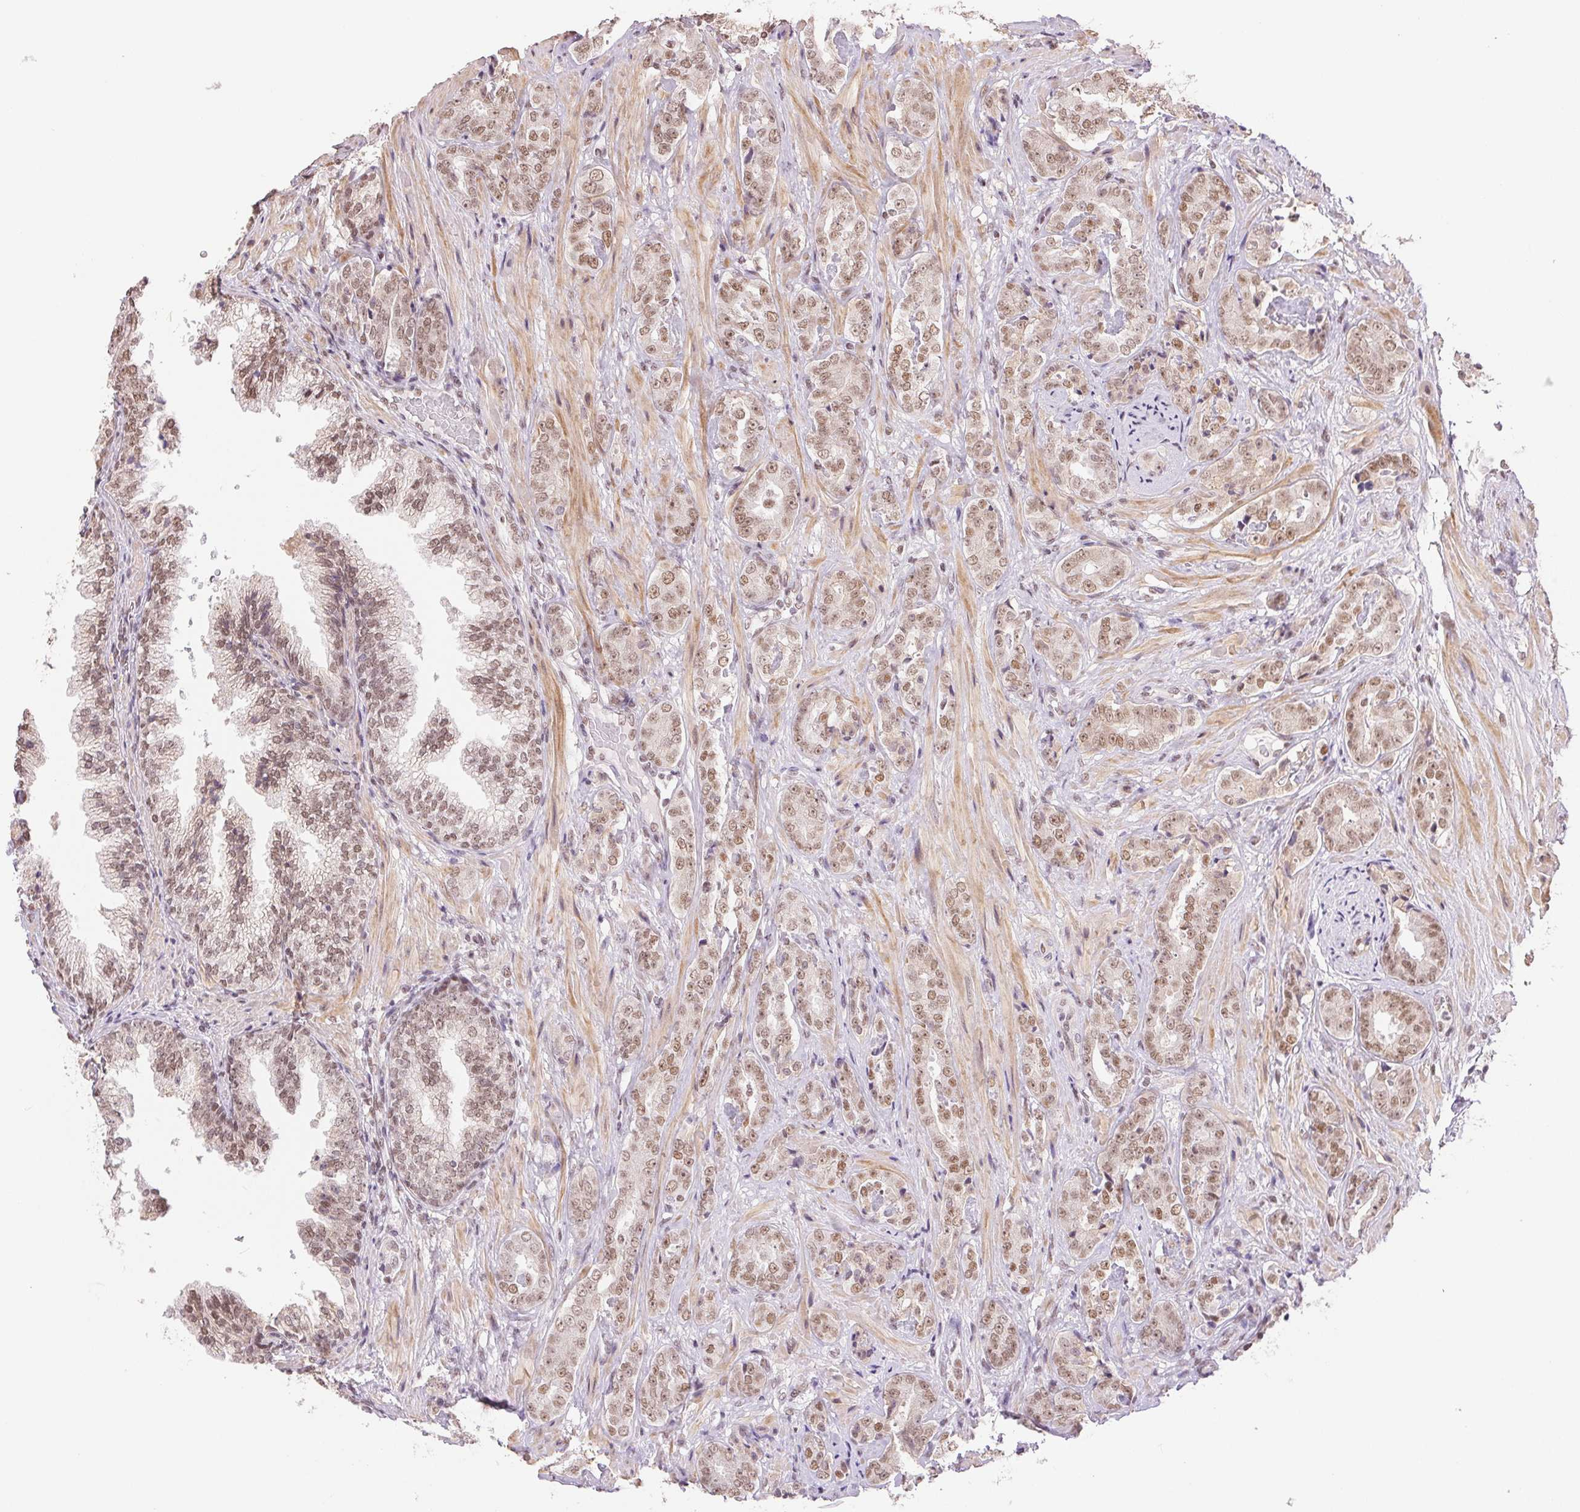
{"staining": {"intensity": "moderate", "quantity": ">75%", "location": "nuclear"}, "tissue": "prostate cancer", "cell_type": "Tumor cells", "image_type": "cancer", "snomed": [{"axis": "morphology", "description": "Adenocarcinoma, High grade"}, {"axis": "topography", "description": "Prostate"}], "caption": "Immunohistochemical staining of prostate cancer (adenocarcinoma (high-grade)) reveals medium levels of moderate nuclear protein expression in approximately >75% of tumor cells. (DAB = brown stain, brightfield microscopy at high magnification).", "gene": "RPRD1B", "patient": {"sex": "male", "age": 71}}